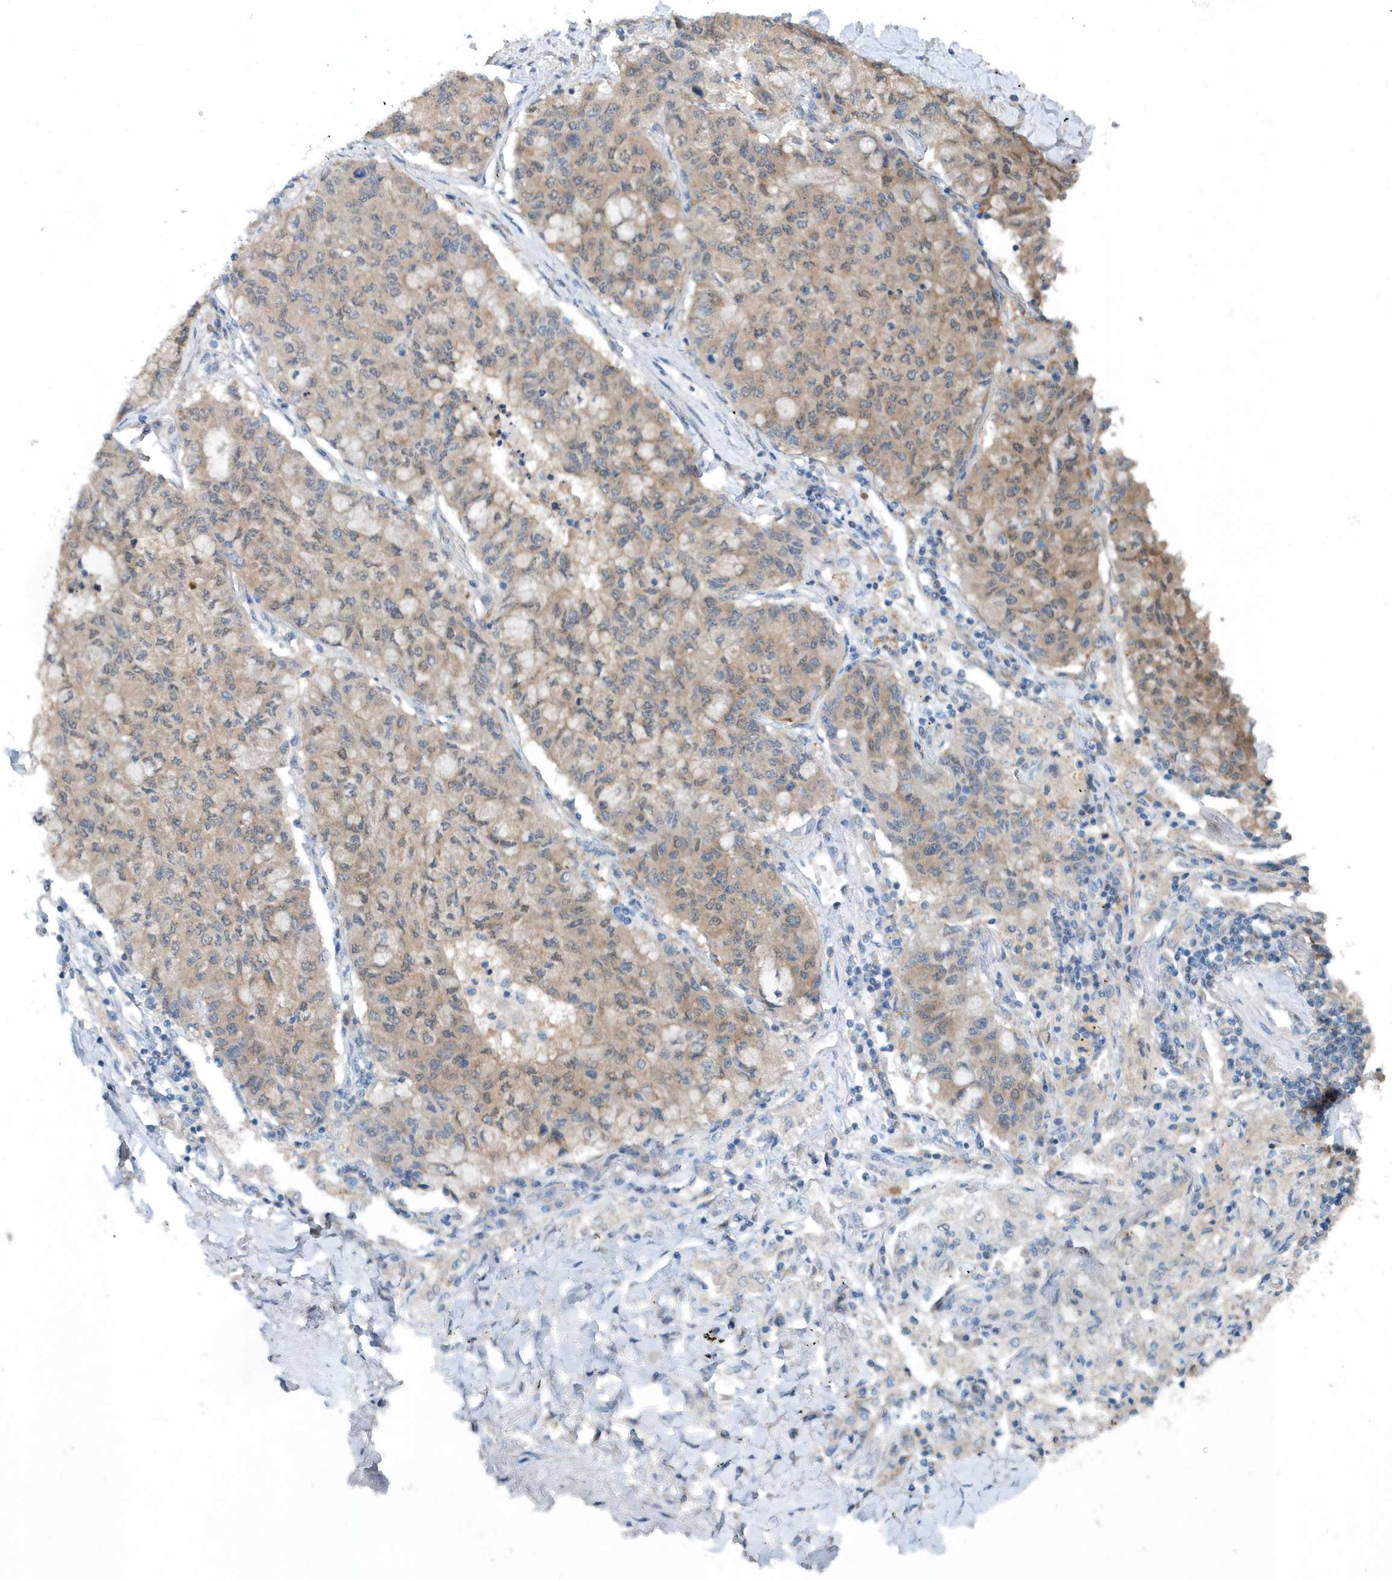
{"staining": {"intensity": "weak", "quantity": "25%-75%", "location": "cytoplasmic/membranous"}, "tissue": "lung cancer", "cell_type": "Tumor cells", "image_type": "cancer", "snomed": [{"axis": "morphology", "description": "Squamous cell carcinoma, NOS"}, {"axis": "topography", "description": "Lung"}], "caption": "DAB (3,3'-diaminobenzidine) immunohistochemical staining of human squamous cell carcinoma (lung) demonstrates weak cytoplasmic/membranous protein staining in about 25%-75% of tumor cells. (IHC, brightfield microscopy, high magnification).", "gene": "PFN2", "patient": {"sex": "male", "age": 74}}